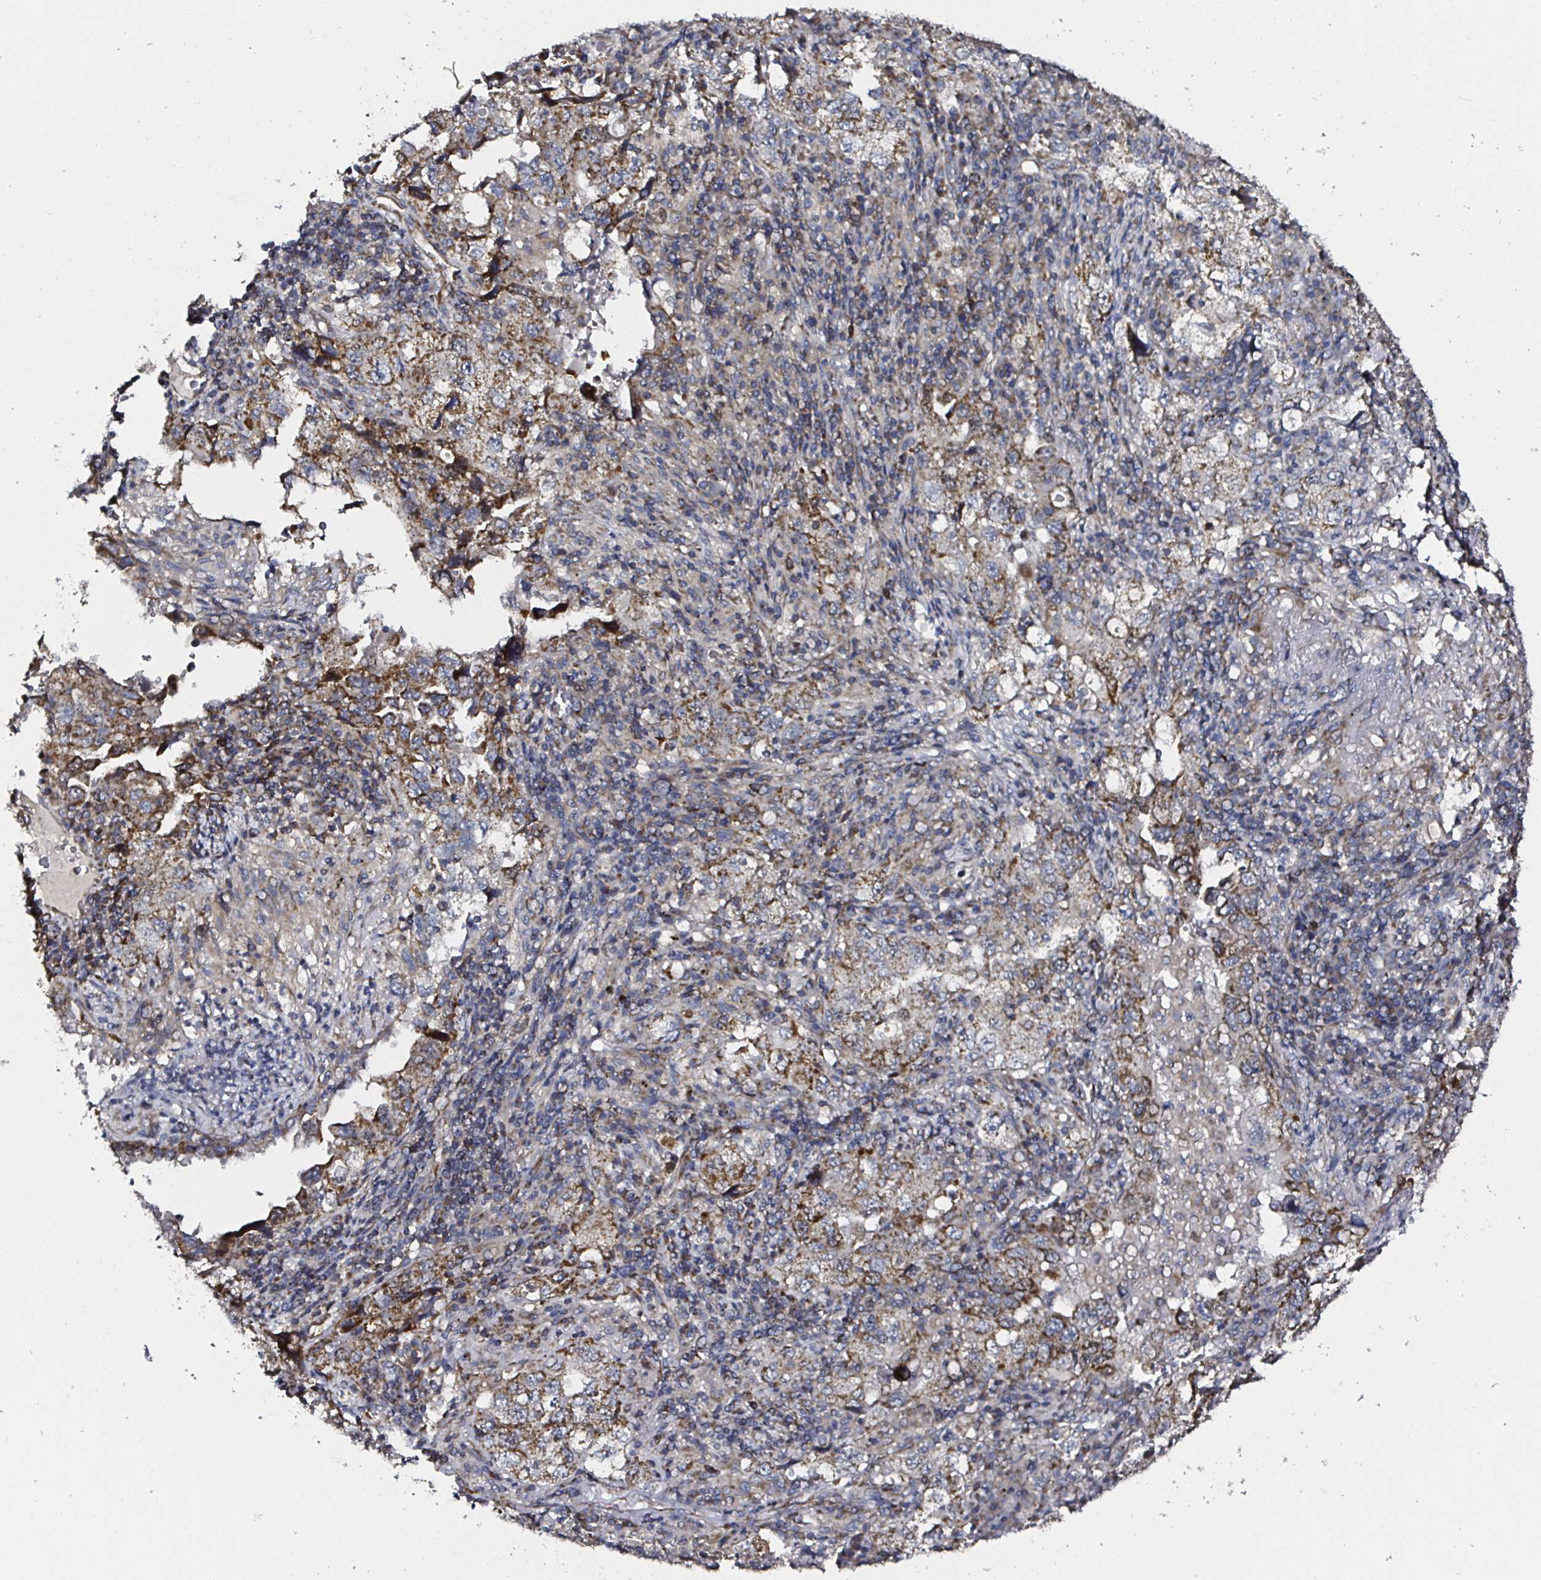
{"staining": {"intensity": "moderate", "quantity": ">75%", "location": "cytoplasmic/membranous"}, "tissue": "lung cancer", "cell_type": "Tumor cells", "image_type": "cancer", "snomed": [{"axis": "morphology", "description": "Adenocarcinoma, NOS"}, {"axis": "topography", "description": "Lung"}], "caption": "Immunohistochemistry (IHC) photomicrograph of neoplastic tissue: human lung cancer stained using IHC displays medium levels of moderate protein expression localized specifically in the cytoplasmic/membranous of tumor cells, appearing as a cytoplasmic/membranous brown color.", "gene": "ATAD3B", "patient": {"sex": "female", "age": 57}}